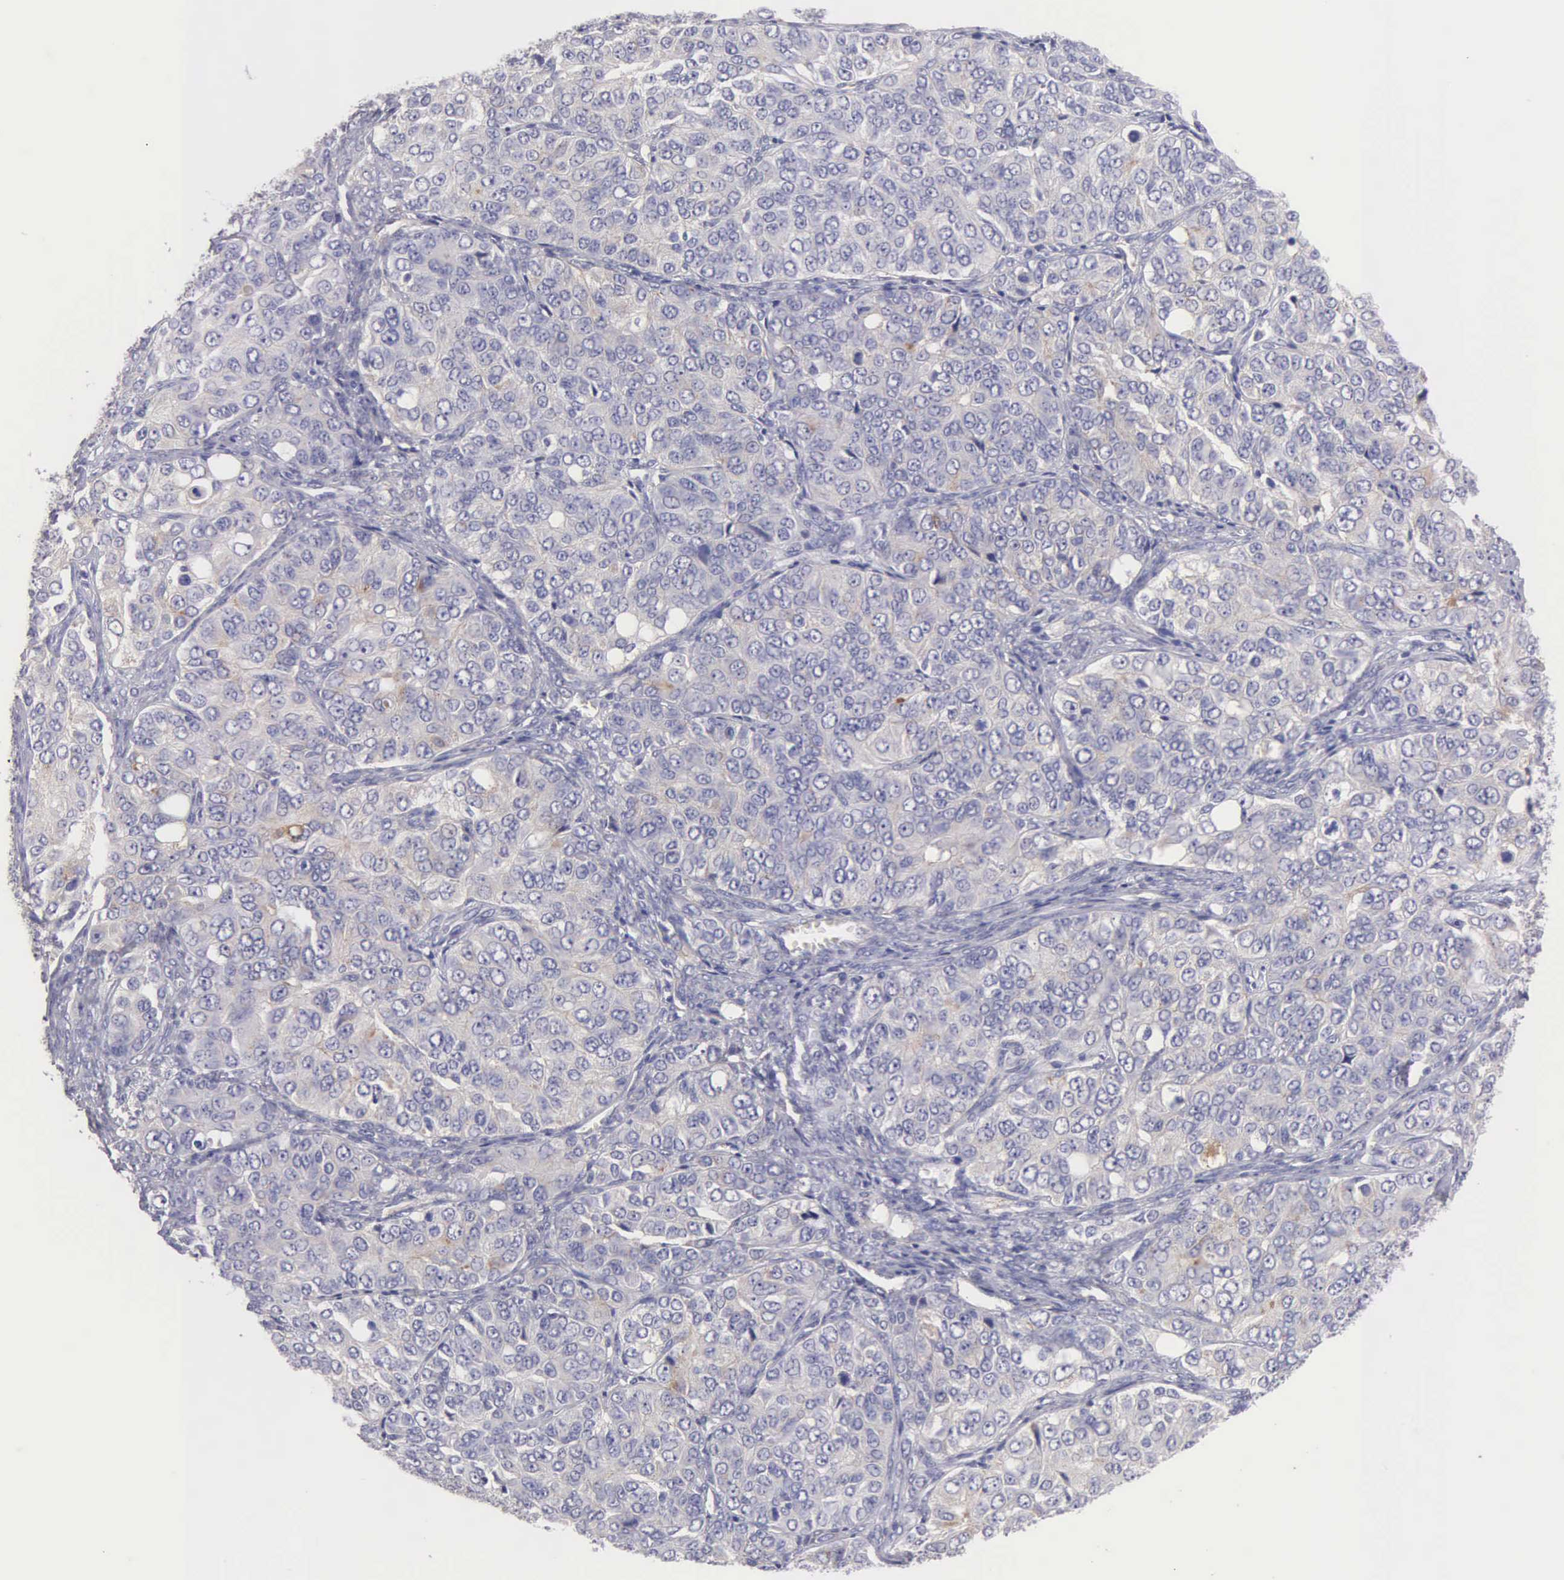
{"staining": {"intensity": "weak", "quantity": "25%-75%", "location": "cytoplasmic/membranous"}, "tissue": "ovarian cancer", "cell_type": "Tumor cells", "image_type": "cancer", "snomed": [{"axis": "morphology", "description": "Carcinoma, endometroid"}, {"axis": "topography", "description": "Ovary"}], "caption": "Immunohistochemistry (IHC) (DAB) staining of human ovarian endometroid carcinoma displays weak cytoplasmic/membranous protein staining in about 25%-75% of tumor cells.", "gene": "APP", "patient": {"sex": "female", "age": 51}}